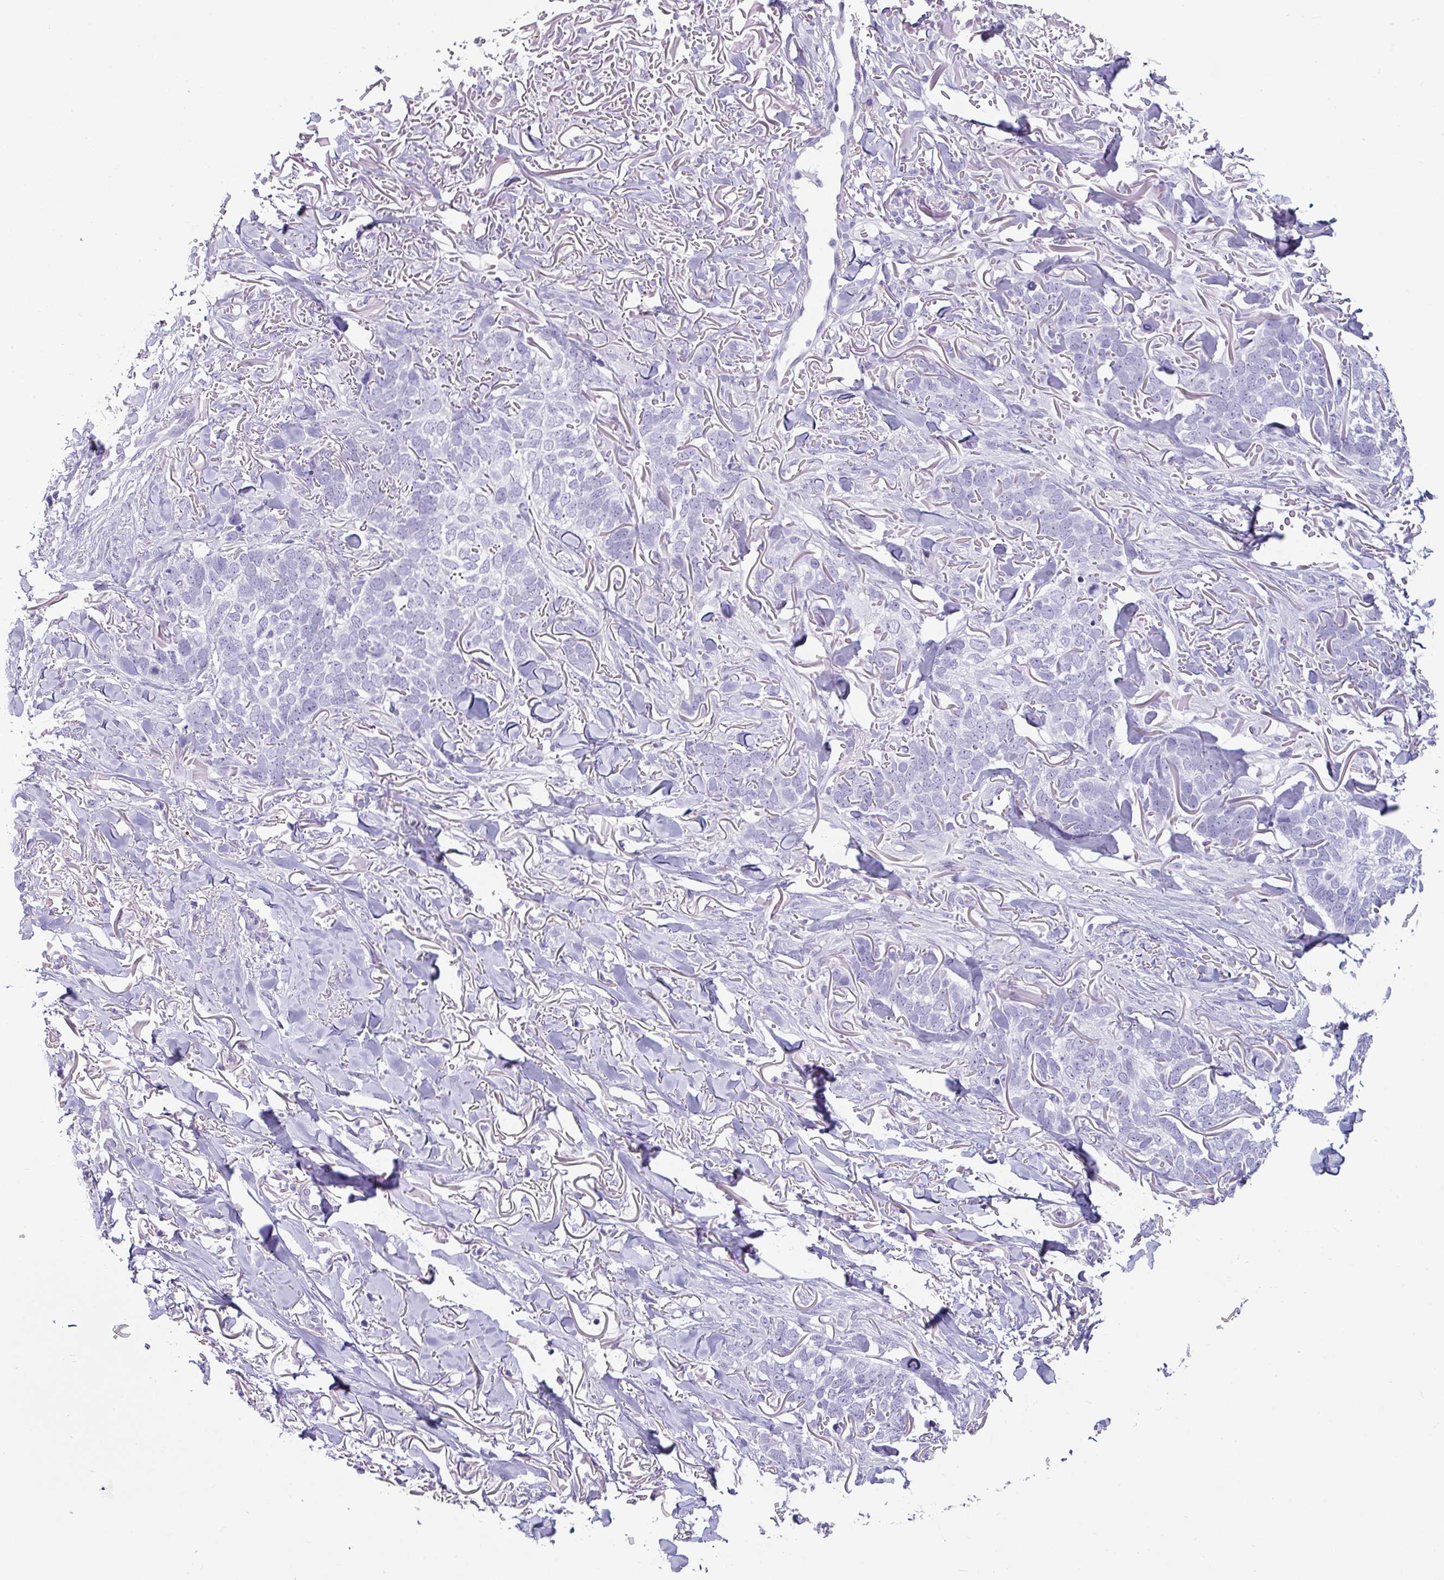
{"staining": {"intensity": "negative", "quantity": "none", "location": "none"}, "tissue": "skin cancer", "cell_type": "Tumor cells", "image_type": "cancer", "snomed": [{"axis": "morphology", "description": "Normal tissue, NOS"}, {"axis": "morphology", "description": "Basal cell carcinoma"}, {"axis": "topography", "description": "Skin"}], "caption": "Skin basal cell carcinoma stained for a protein using immunohistochemistry exhibits no staining tumor cells.", "gene": "VCY1B", "patient": {"sex": "male", "age": 77}}